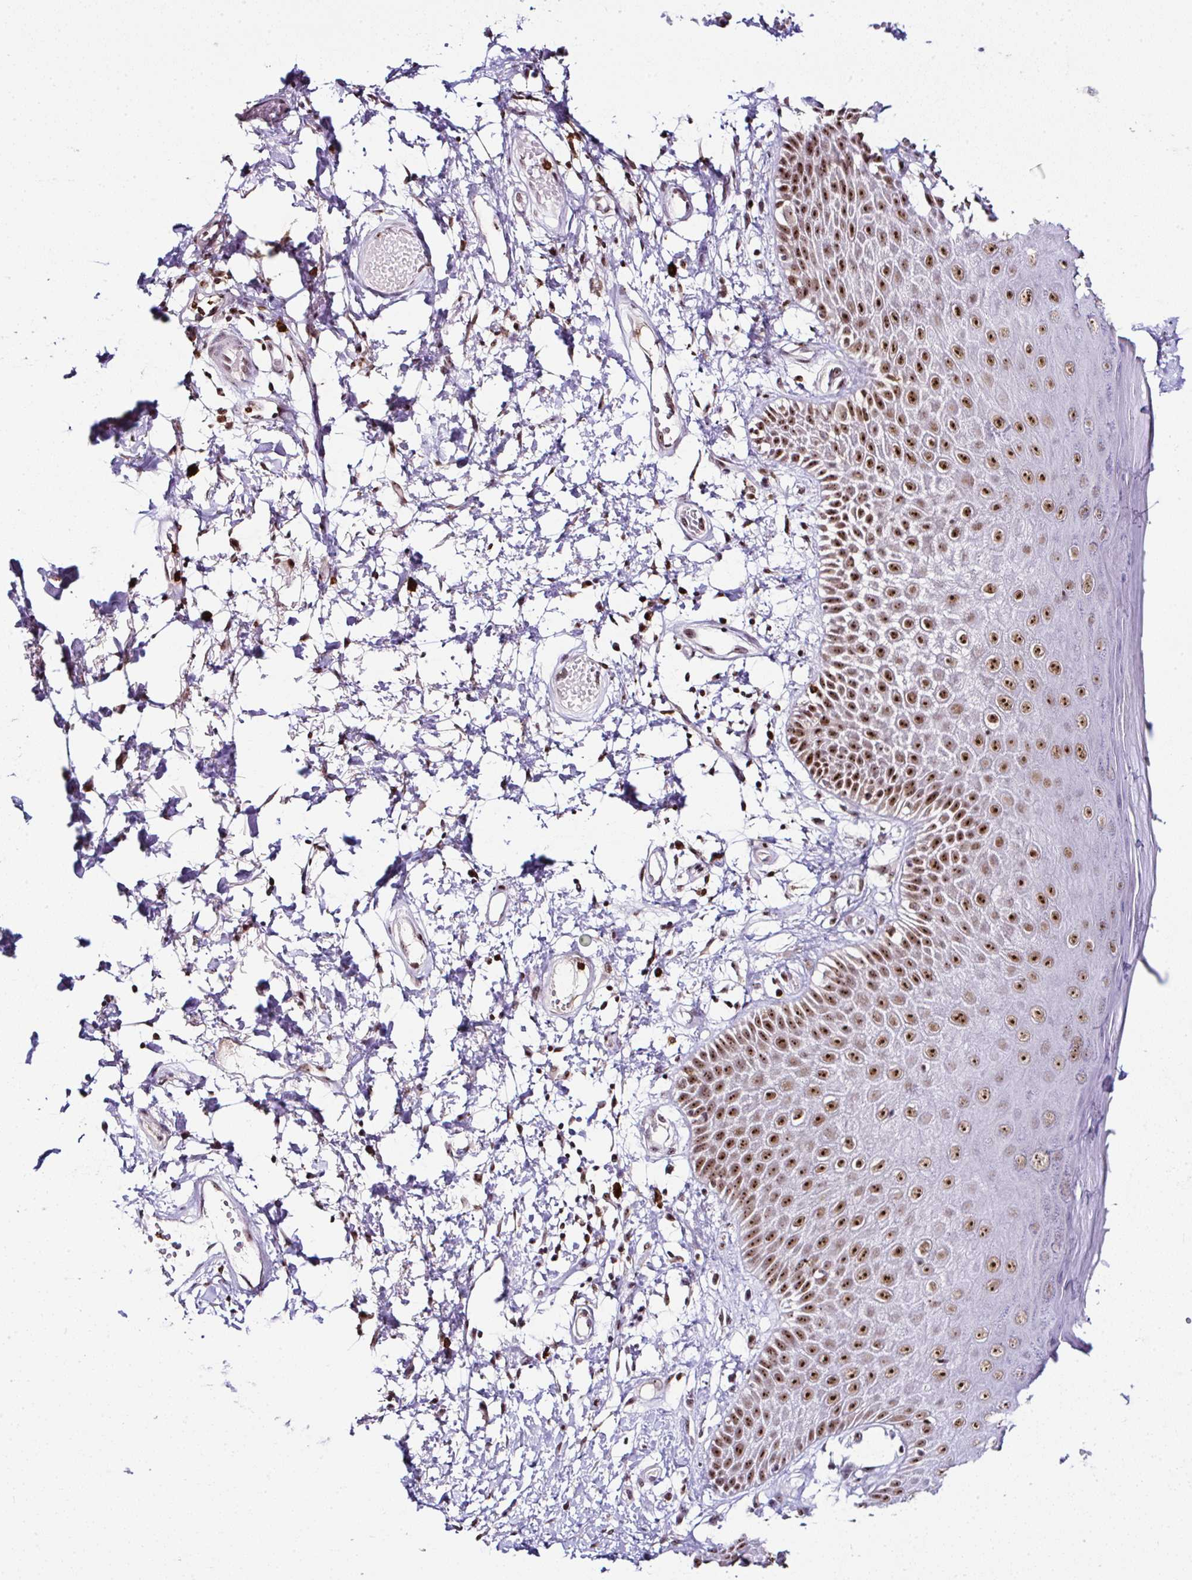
{"staining": {"intensity": "strong", "quantity": ">75%", "location": "nuclear"}, "tissue": "skin", "cell_type": "Epidermal cells", "image_type": "normal", "snomed": [{"axis": "morphology", "description": "Normal tissue, NOS"}, {"axis": "topography", "description": "Anal"}, {"axis": "topography", "description": "Peripheral nerve tissue"}], "caption": "Immunohistochemistry (IHC) photomicrograph of normal skin stained for a protein (brown), which displays high levels of strong nuclear staining in about >75% of epidermal cells.", "gene": "PTPN2", "patient": {"sex": "male", "age": 78}}